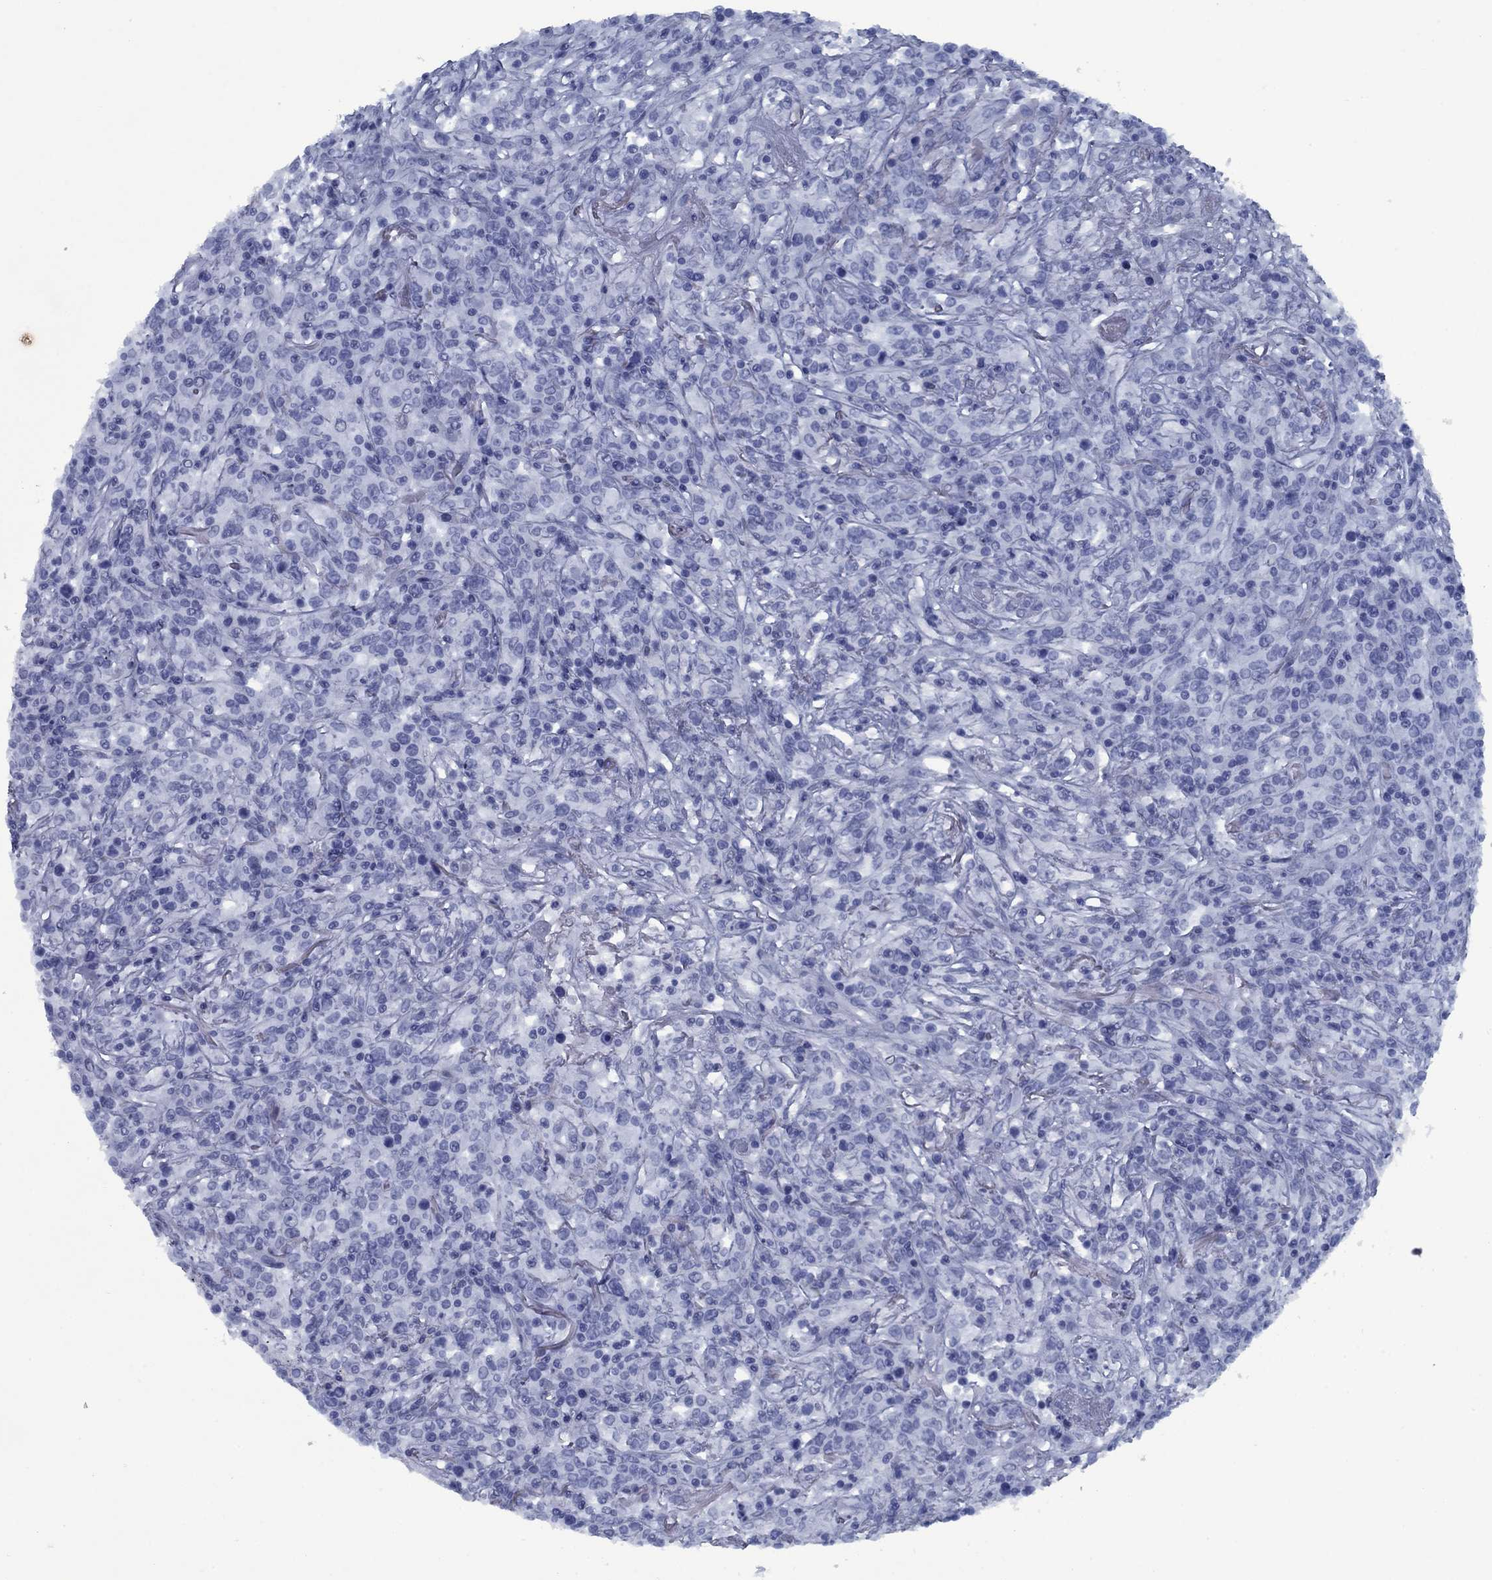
{"staining": {"intensity": "negative", "quantity": "none", "location": "none"}, "tissue": "lymphoma", "cell_type": "Tumor cells", "image_type": "cancer", "snomed": [{"axis": "morphology", "description": "Malignant lymphoma, non-Hodgkin's type, High grade"}, {"axis": "topography", "description": "Lung"}], "caption": "An image of human lymphoma is negative for staining in tumor cells. (DAB IHC, high magnification).", "gene": "PNMA8A", "patient": {"sex": "male", "age": 79}}